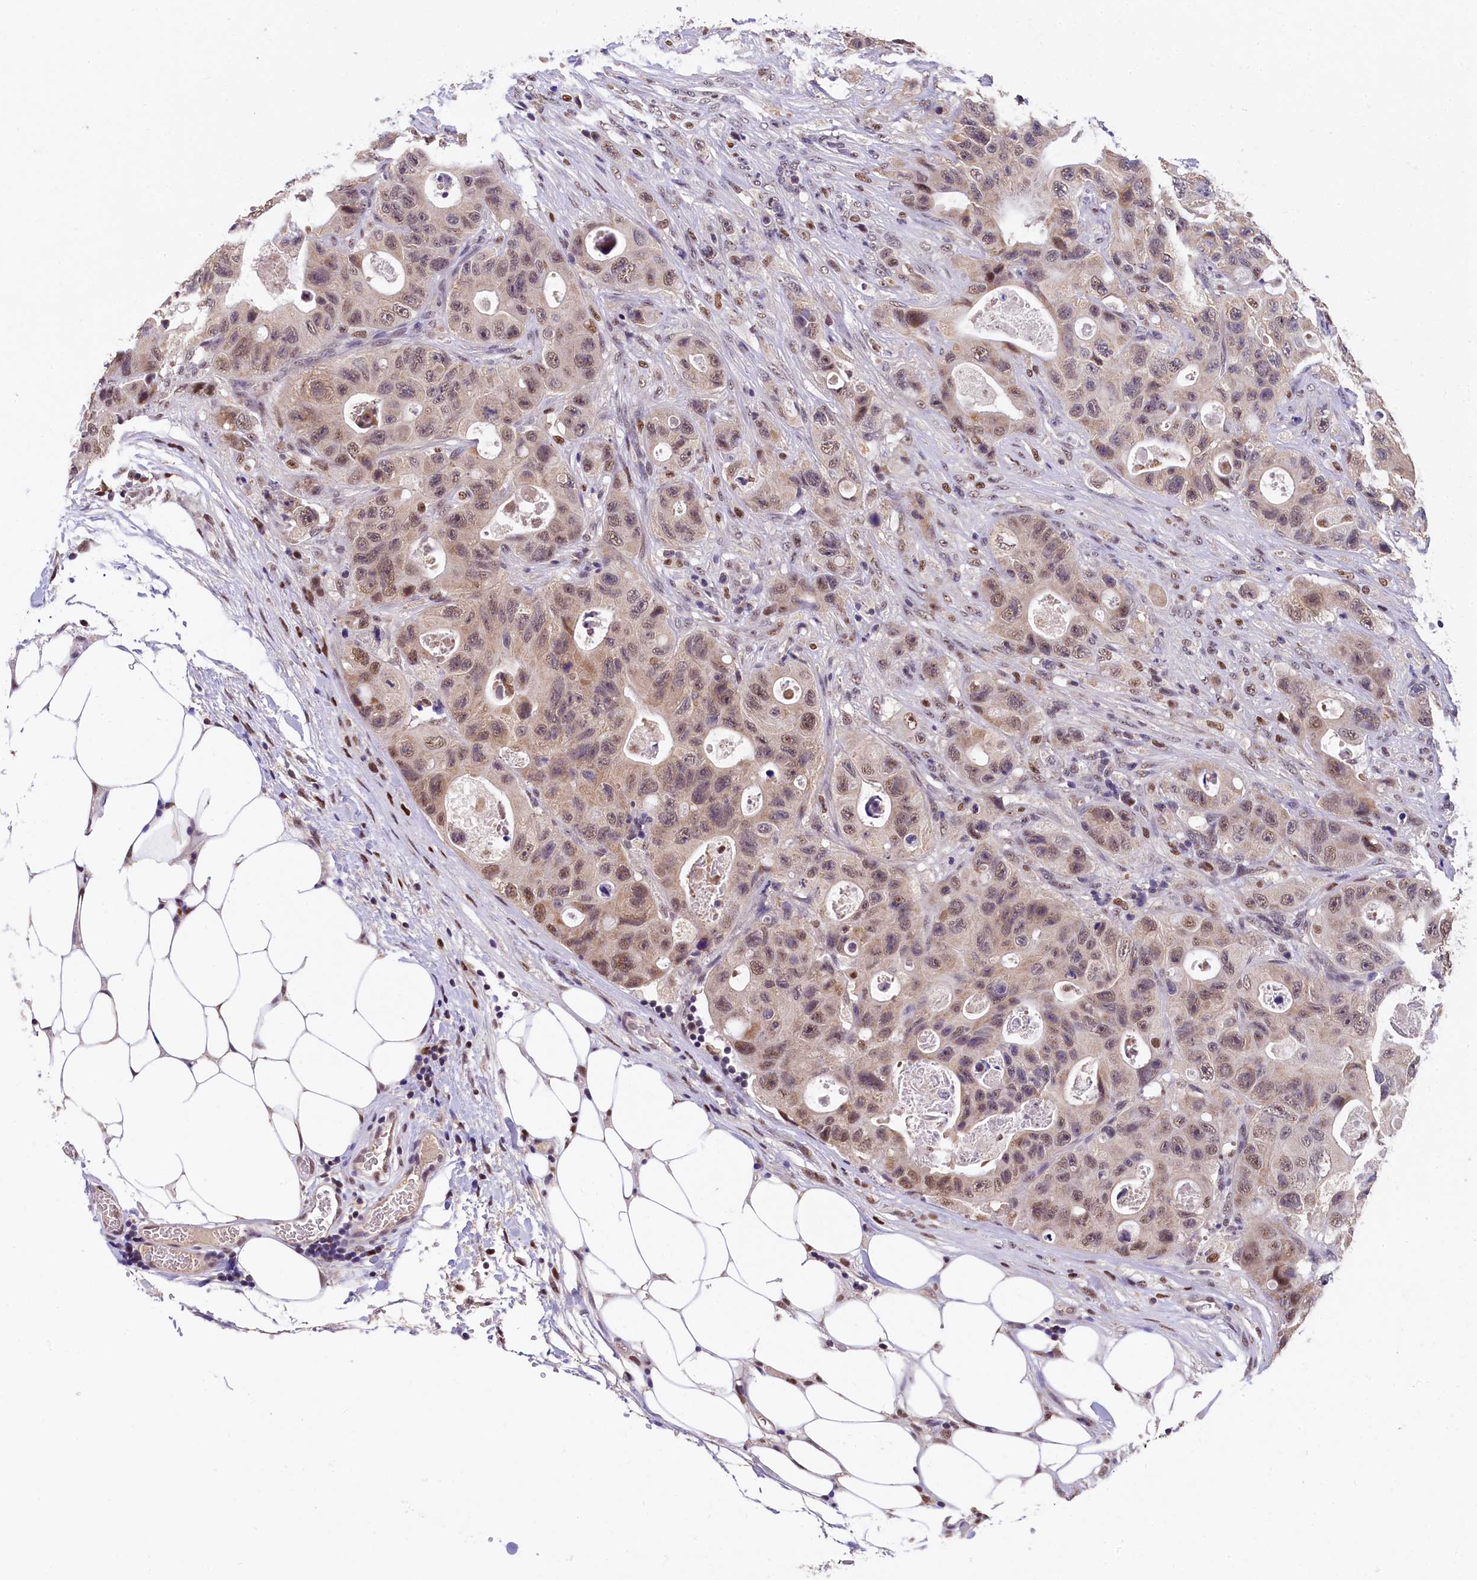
{"staining": {"intensity": "moderate", "quantity": ">75%", "location": "nuclear"}, "tissue": "colorectal cancer", "cell_type": "Tumor cells", "image_type": "cancer", "snomed": [{"axis": "morphology", "description": "Adenocarcinoma, NOS"}, {"axis": "topography", "description": "Colon"}], "caption": "Human colorectal adenocarcinoma stained for a protein (brown) exhibits moderate nuclear positive positivity in approximately >75% of tumor cells.", "gene": "HECTD4", "patient": {"sex": "female", "age": 46}}